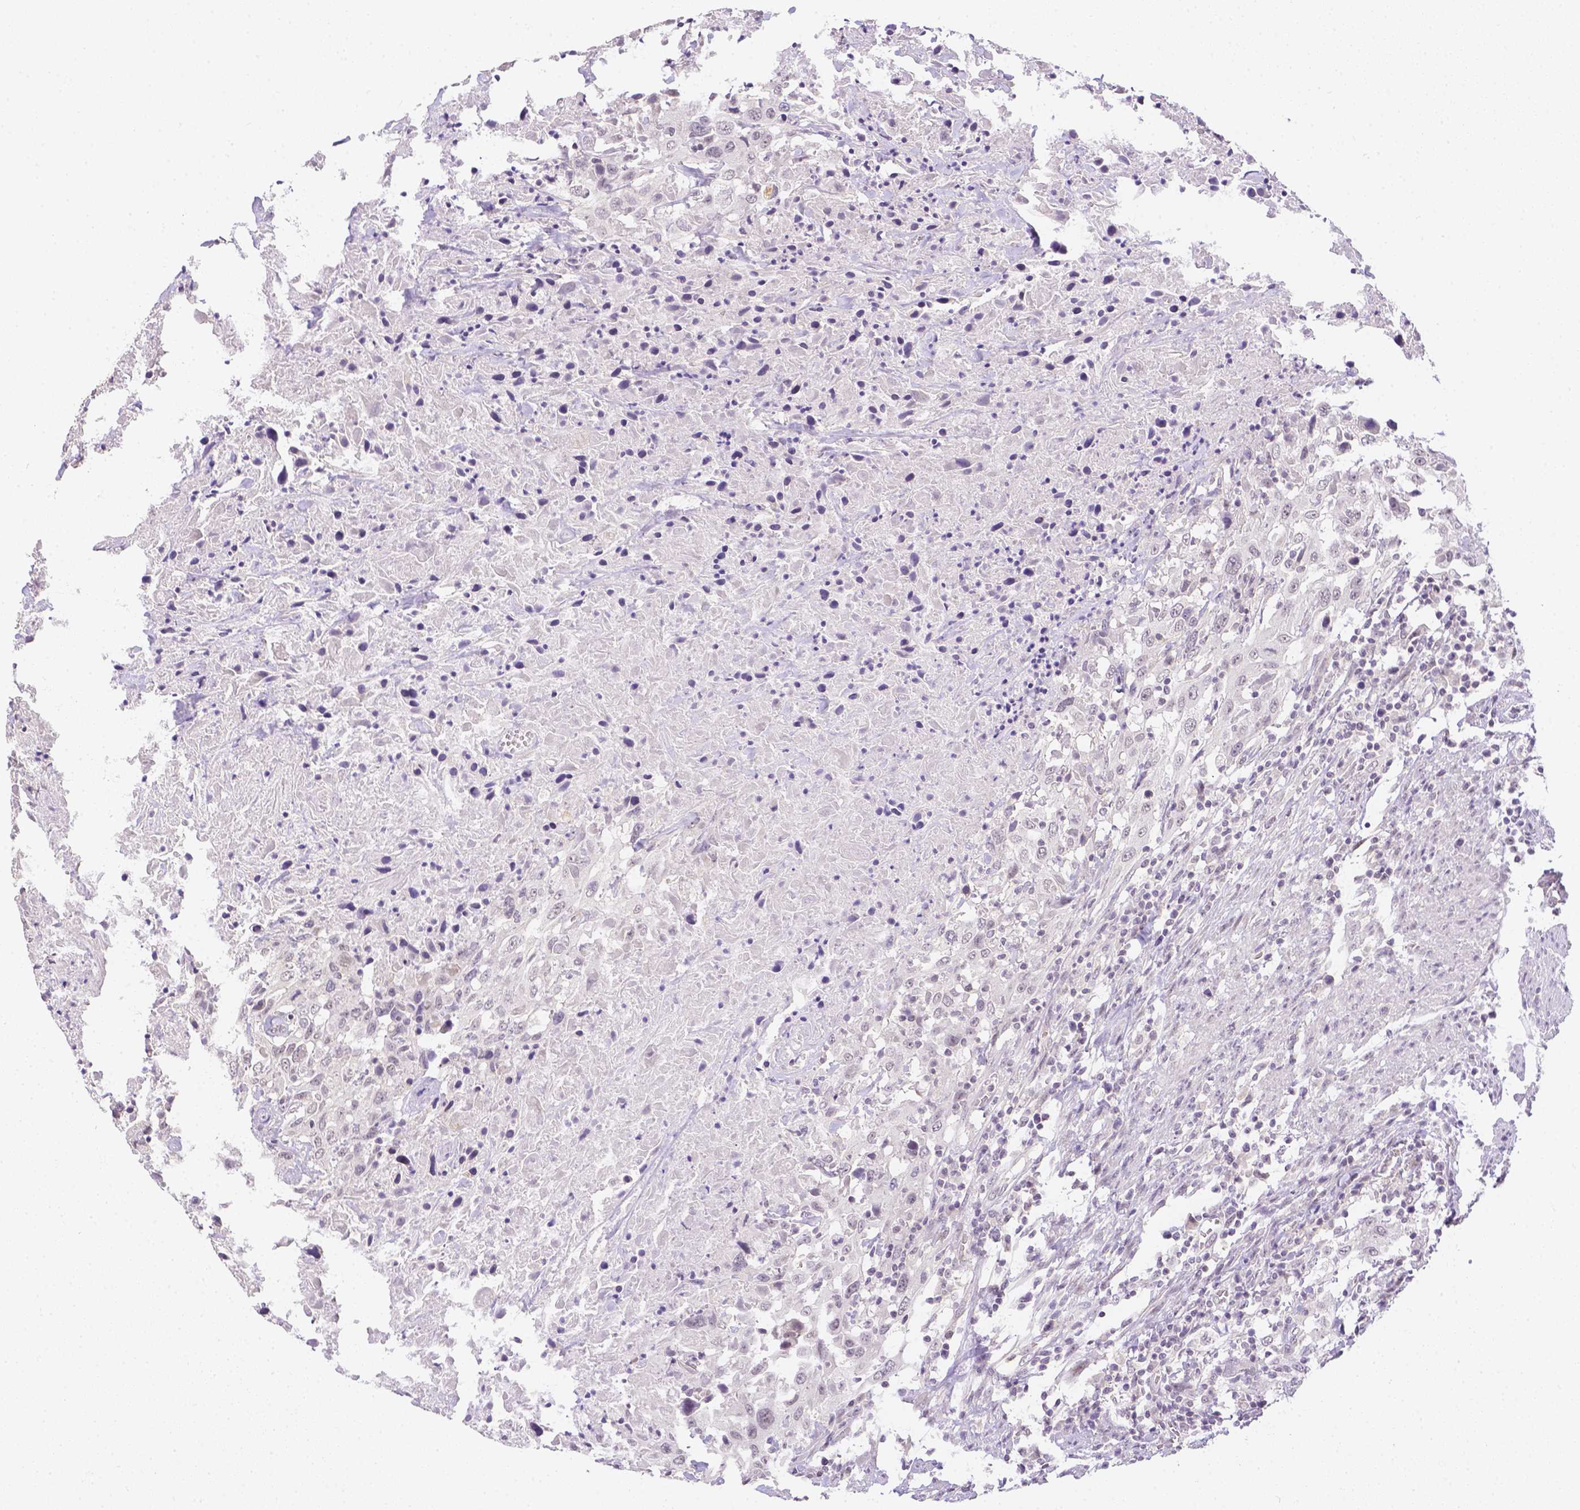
{"staining": {"intensity": "negative", "quantity": "none", "location": "none"}, "tissue": "urothelial cancer", "cell_type": "Tumor cells", "image_type": "cancer", "snomed": [{"axis": "morphology", "description": "Urothelial carcinoma, High grade"}, {"axis": "topography", "description": "Urinary bladder"}], "caption": "DAB (3,3'-diaminobenzidine) immunohistochemical staining of human urothelial cancer displays no significant expression in tumor cells.", "gene": "ZNF280B", "patient": {"sex": "male", "age": 61}}